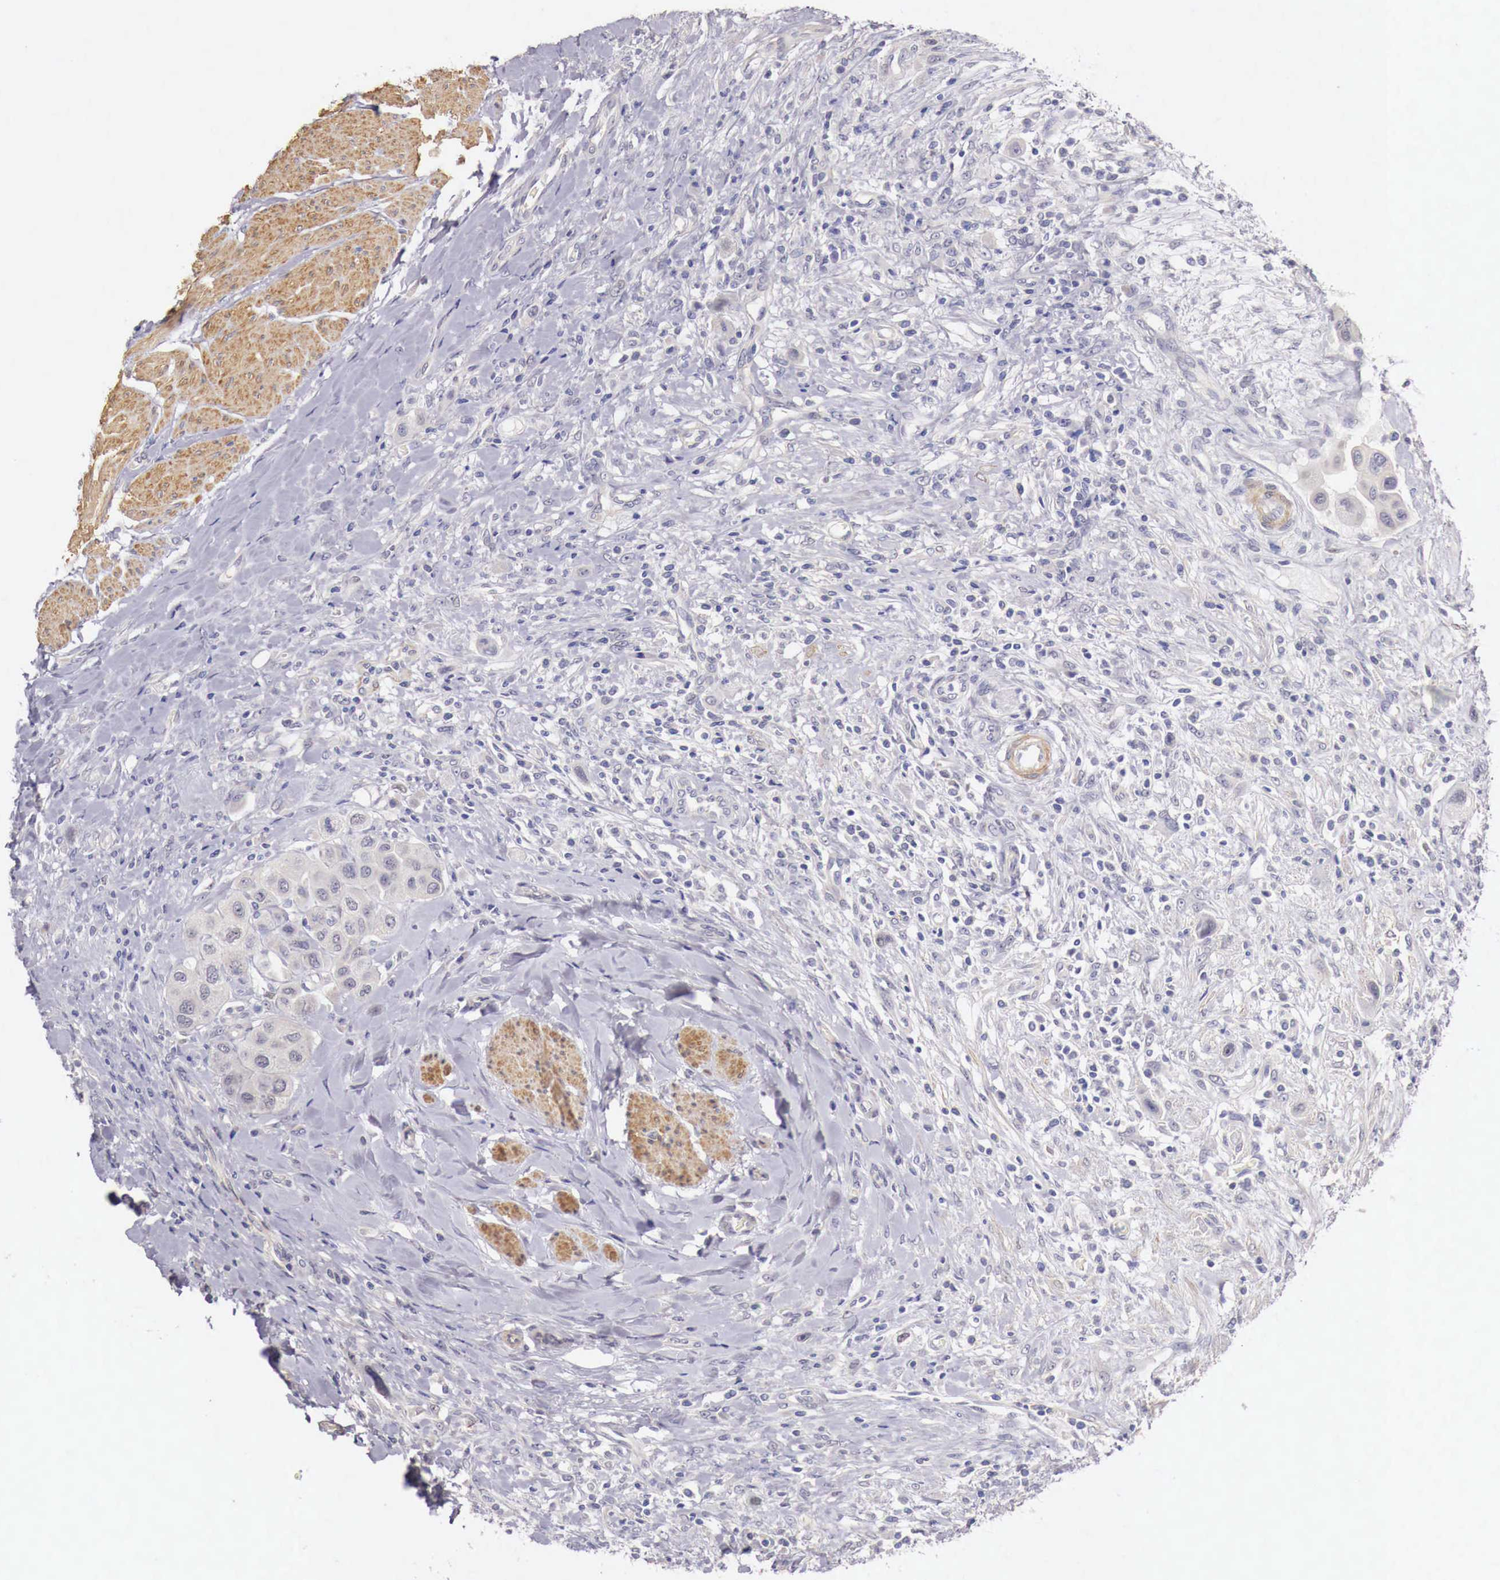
{"staining": {"intensity": "negative", "quantity": "none", "location": "none"}, "tissue": "urothelial cancer", "cell_type": "Tumor cells", "image_type": "cancer", "snomed": [{"axis": "morphology", "description": "Urothelial carcinoma, High grade"}, {"axis": "topography", "description": "Urinary bladder"}], "caption": "This is an immunohistochemistry image of human high-grade urothelial carcinoma. There is no positivity in tumor cells.", "gene": "ENOX2", "patient": {"sex": "male", "age": 50}}